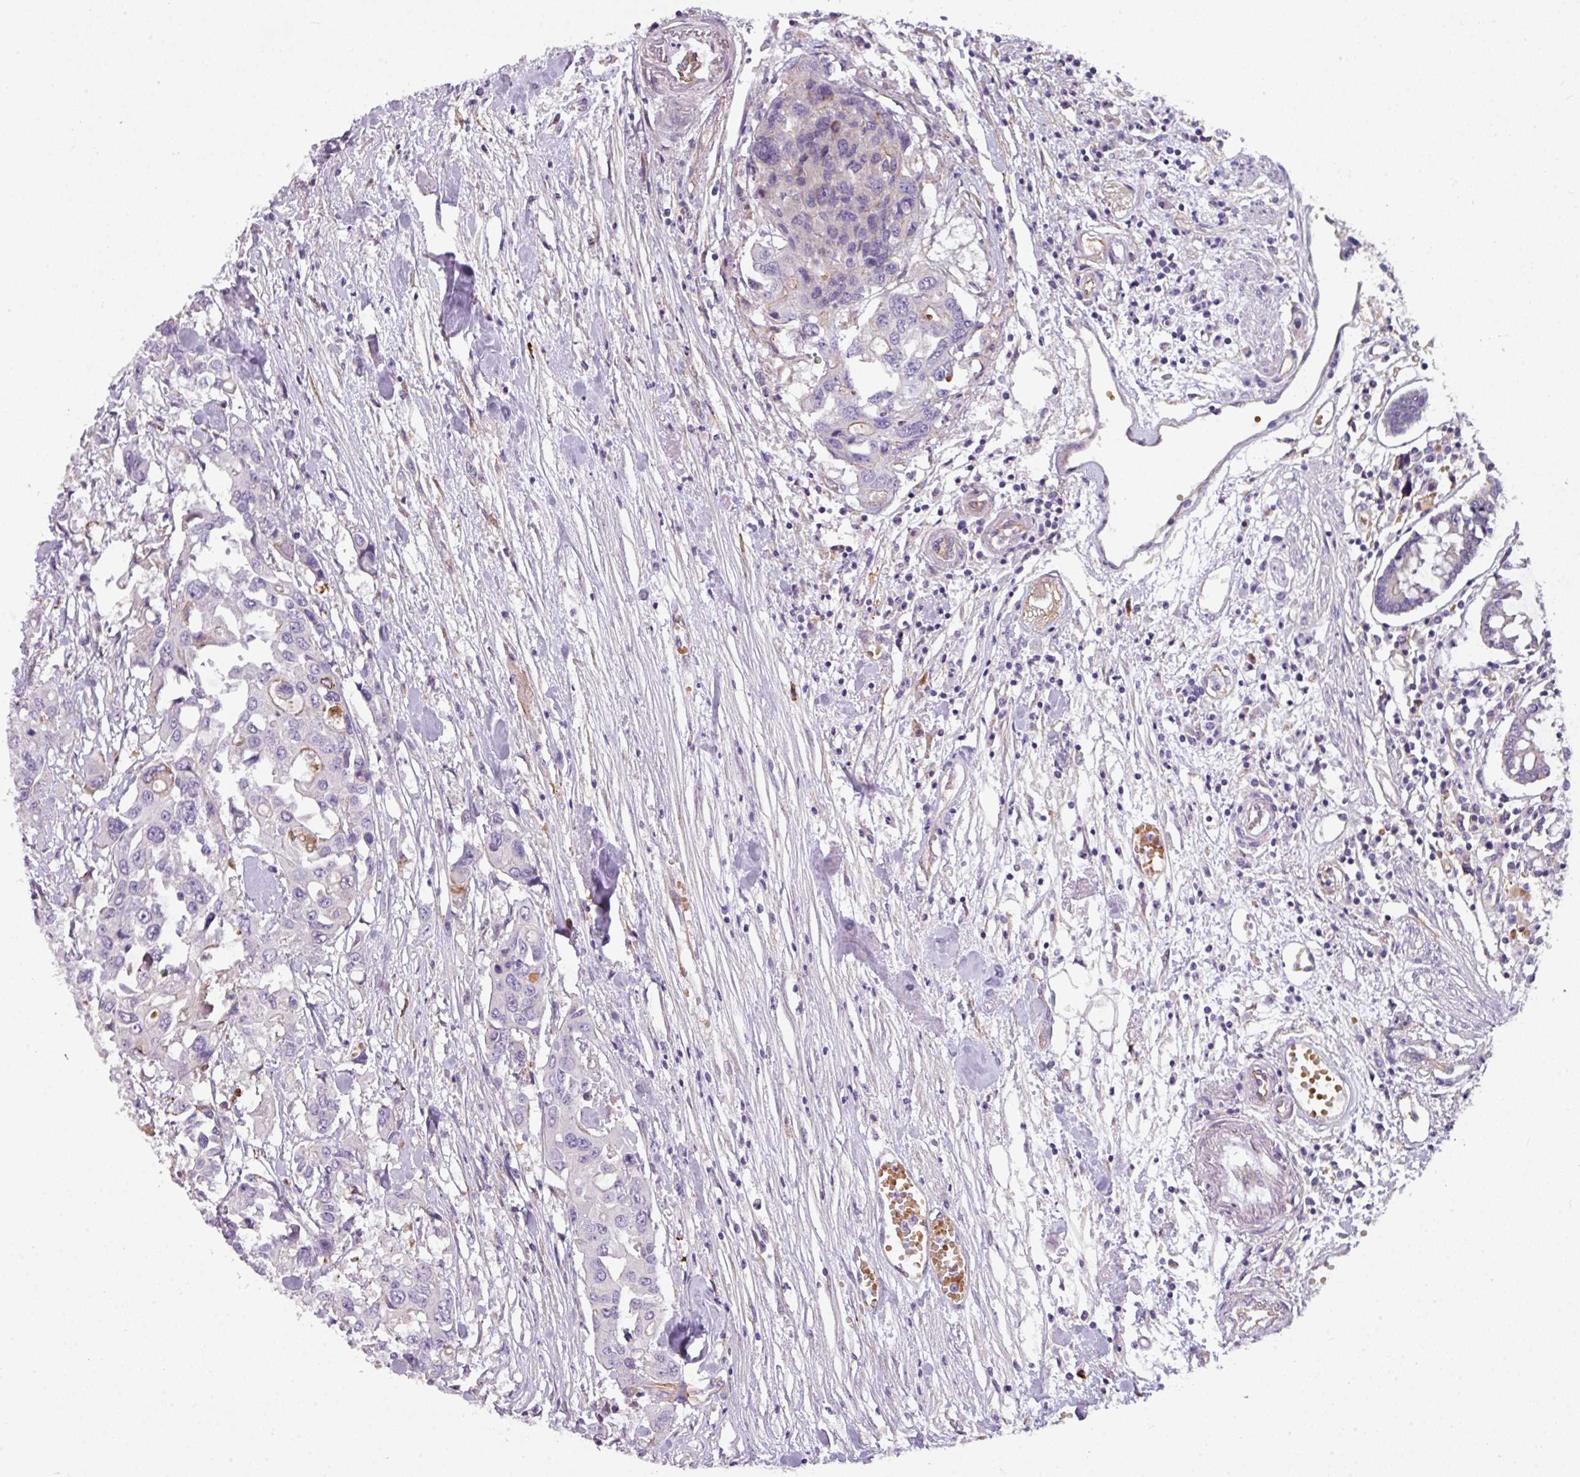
{"staining": {"intensity": "negative", "quantity": "none", "location": "none"}, "tissue": "colorectal cancer", "cell_type": "Tumor cells", "image_type": "cancer", "snomed": [{"axis": "morphology", "description": "Adenocarcinoma, NOS"}, {"axis": "topography", "description": "Colon"}], "caption": "IHC micrograph of colorectal cancer (adenocarcinoma) stained for a protein (brown), which displays no positivity in tumor cells. (Stains: DAB immunohistochemistry (IHC) with hematoxylin counter stain, Microscopy: brightfield microscopy at high magnification).", "gene": "BUD23", "patient": {"sex": "male", "age": 77}}